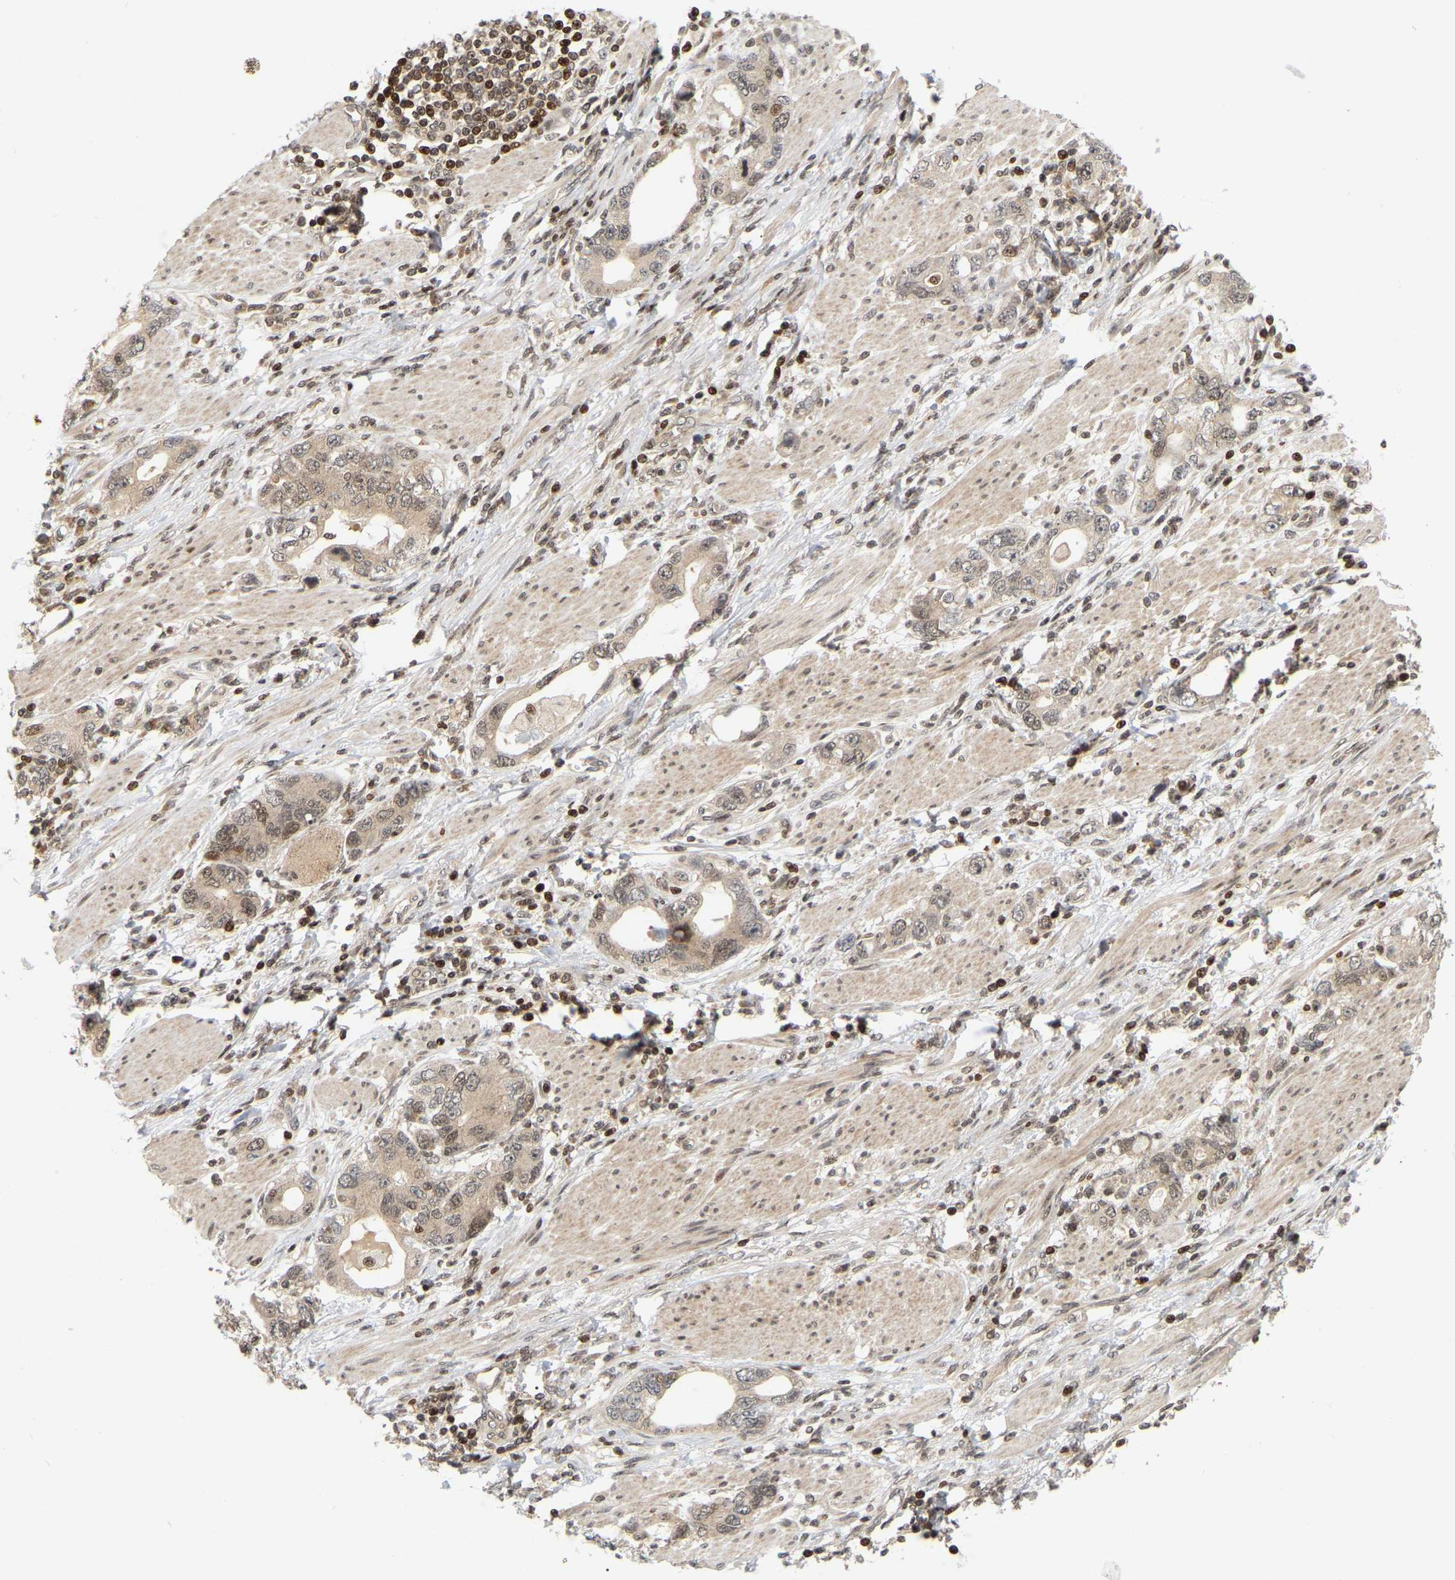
{"staining": {"intensity": "moderate", "quantity": "25%-75%", "location": "cytoplasmic/membranous,nuclear"}, "tissue": "stomach cancer", "cell_type": "Tumor cells", "image_type": "cancer", "snomed": [{"axis": "morphology", "description": "Adenocarcinoma, NOS"}, {"axis": "topography", "description": "Stomach, lower"}], "caption": "Immunohistochemistry (IHC) histopathology image of neoplastic tissue: human adenocarcinoma (stomach) stained using IHC shows medium levels of moderate protein expression localized specifically in the cytoplasmic/membranous and nuclear of tumor cells, appearing as a cytoplasmic/membranous and nuclear brown color.", "gene": "NFE2L2", "patient": {"sex": "female", "age": 93}}